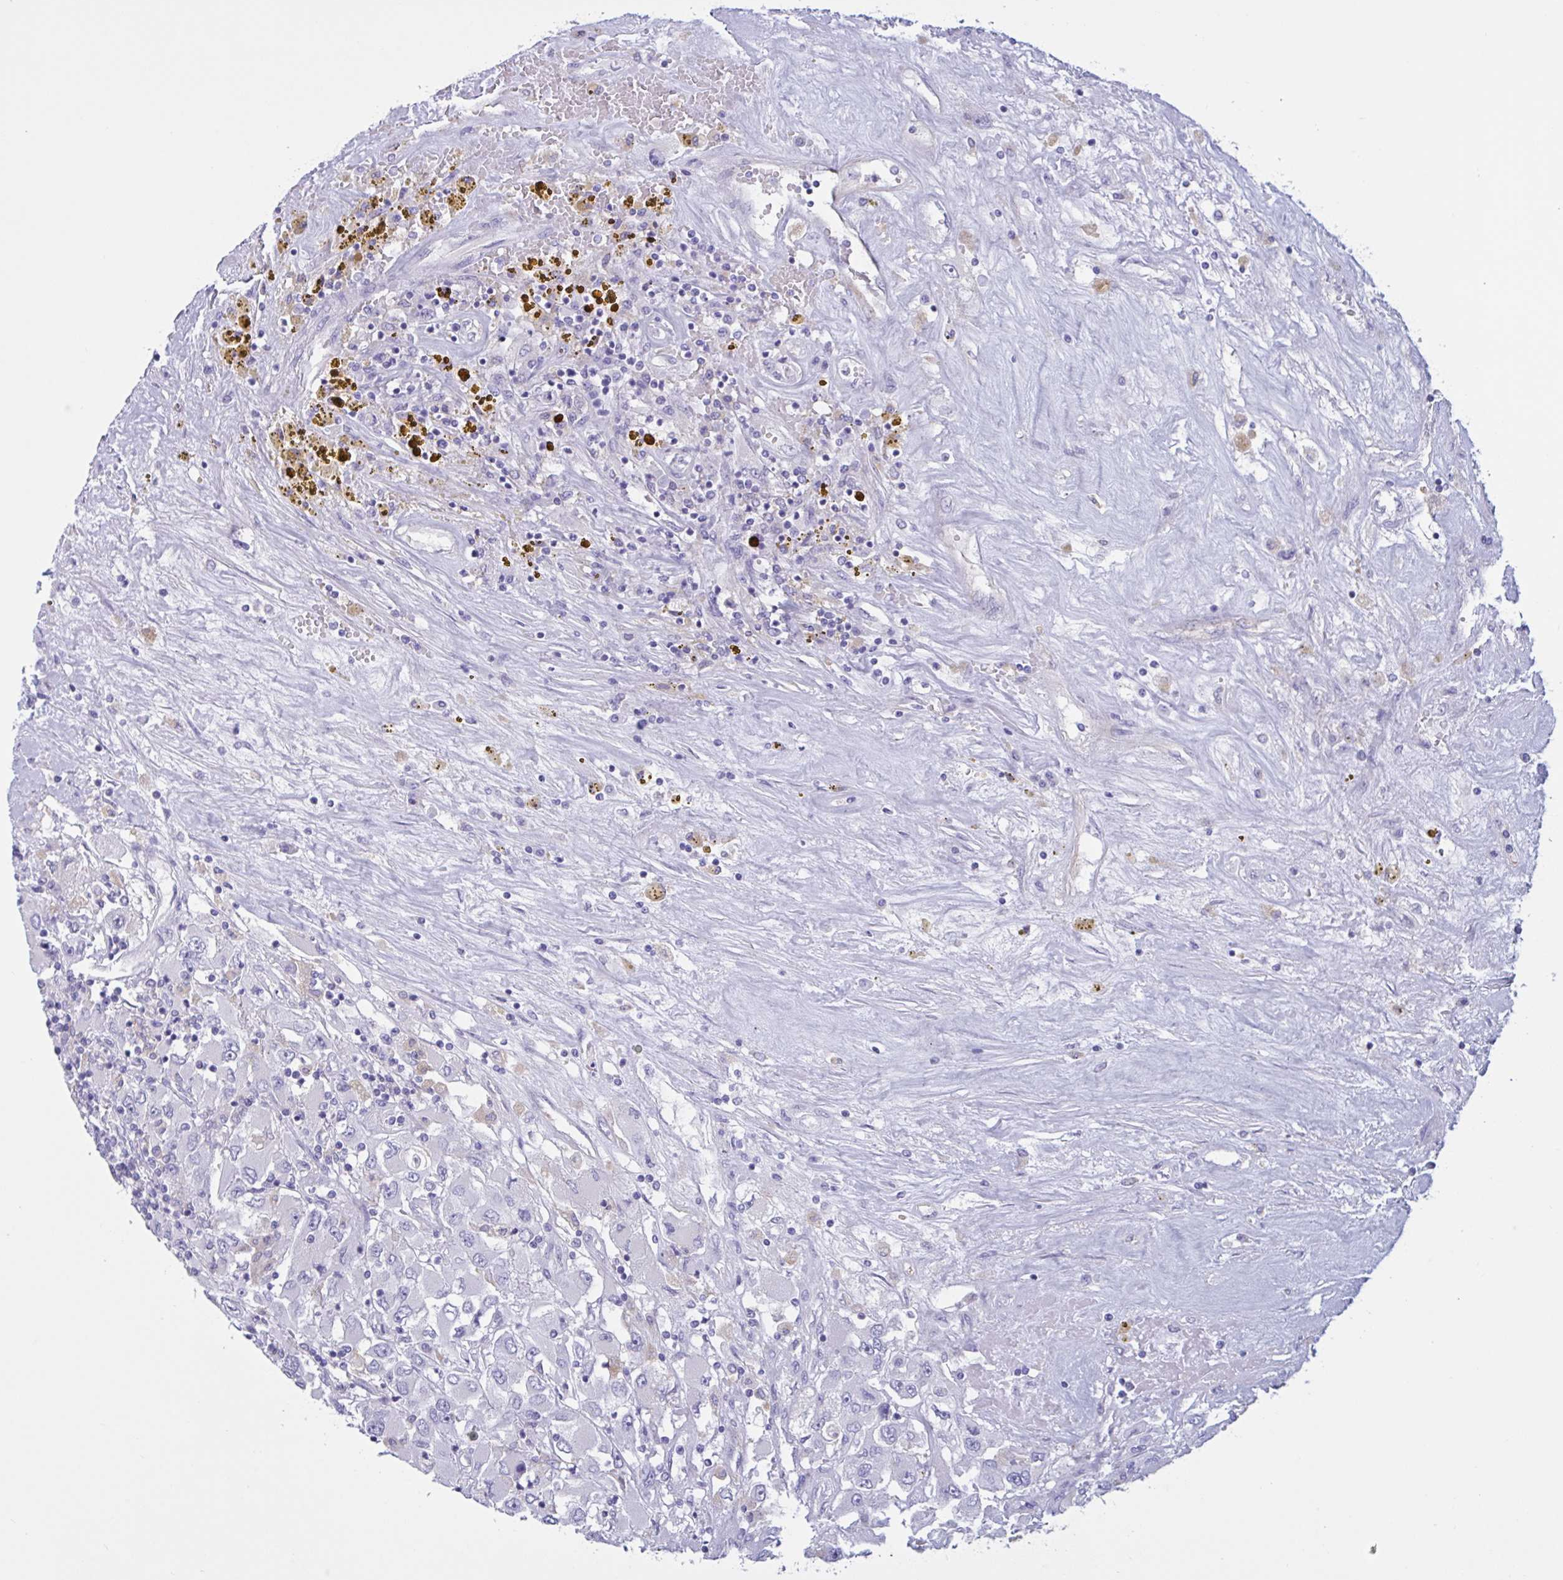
{"staining": {"intensity": "negative", "quantity": "none", "location": "none"}, "tissue": "renal cancer", "cell_type": "Tumor cells", "image_type": "cancer", "snomed": [{"axis": "morphology", "description": "Adenocarcinoma, NOS"}, {"axis": "topography", "description": "Kidney"}], "caption": "An immunohistochemistry (IHC) photomicrograph of renal cancer (adenocarcinoma) is shown. There is no staining in tumor cells of renal cancer (adenocarcinoma).", "gene": "RPL22L1", "patient": {"sex": "female", "age": 52}}